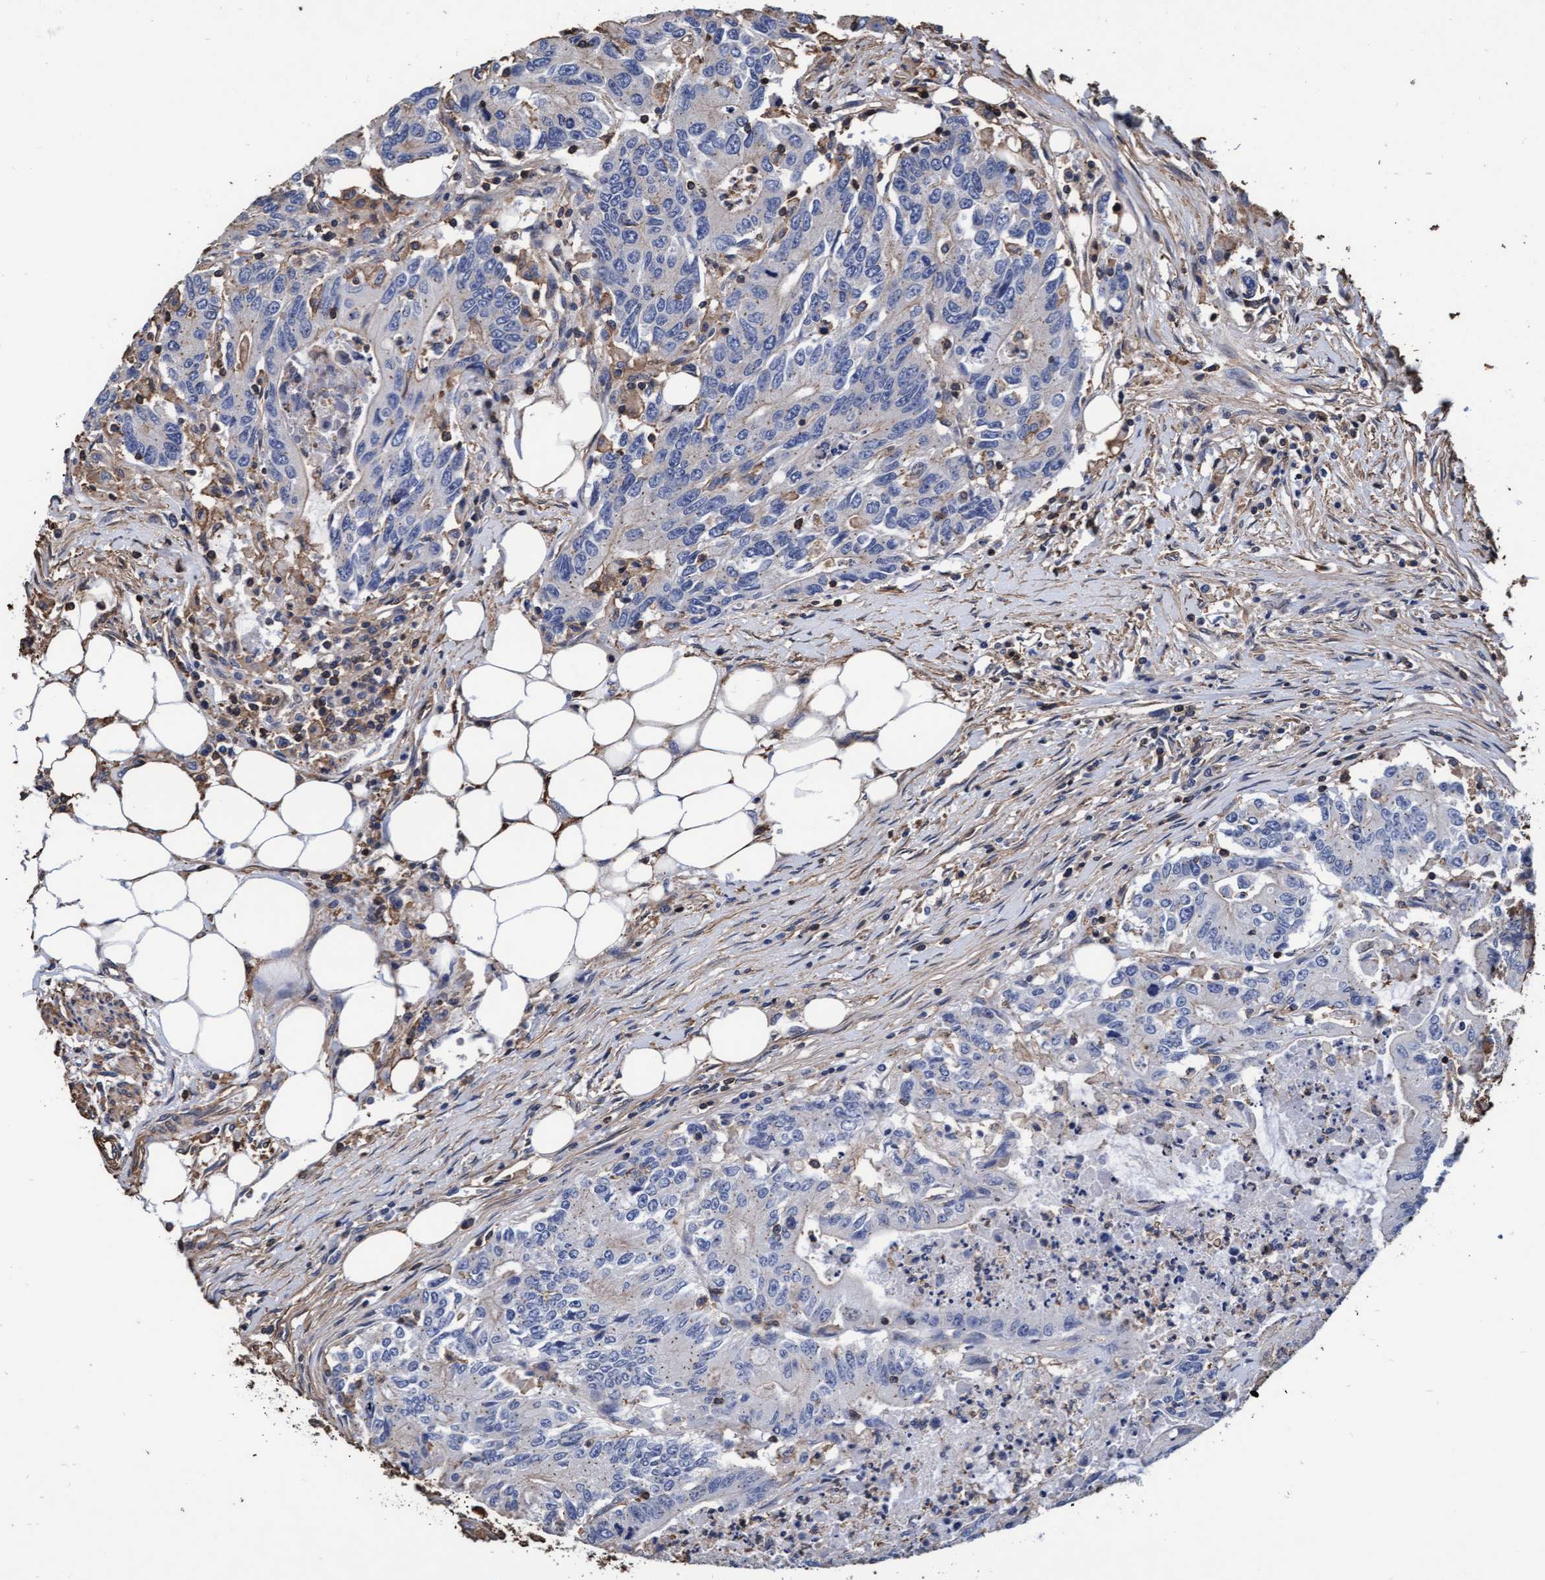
{"staining": {"intensity": "negative", "quantity": "none", "location": "none"}, "tissue": "colorectal cancer", "cell_type": "Tumor cells", "image_type": "cancer", "snomed": [{"axis": "morphology", "description": "Adenocarcinoma, NOS"}, {"axis": "topography", "description": "Colon"}], "caption": "Colorectal cancer stained for a protein using immunohistochemistry reveals no staining tumor cells.", "gene": "GRHPR", "patient": {"sex": "female", "age": 77}}